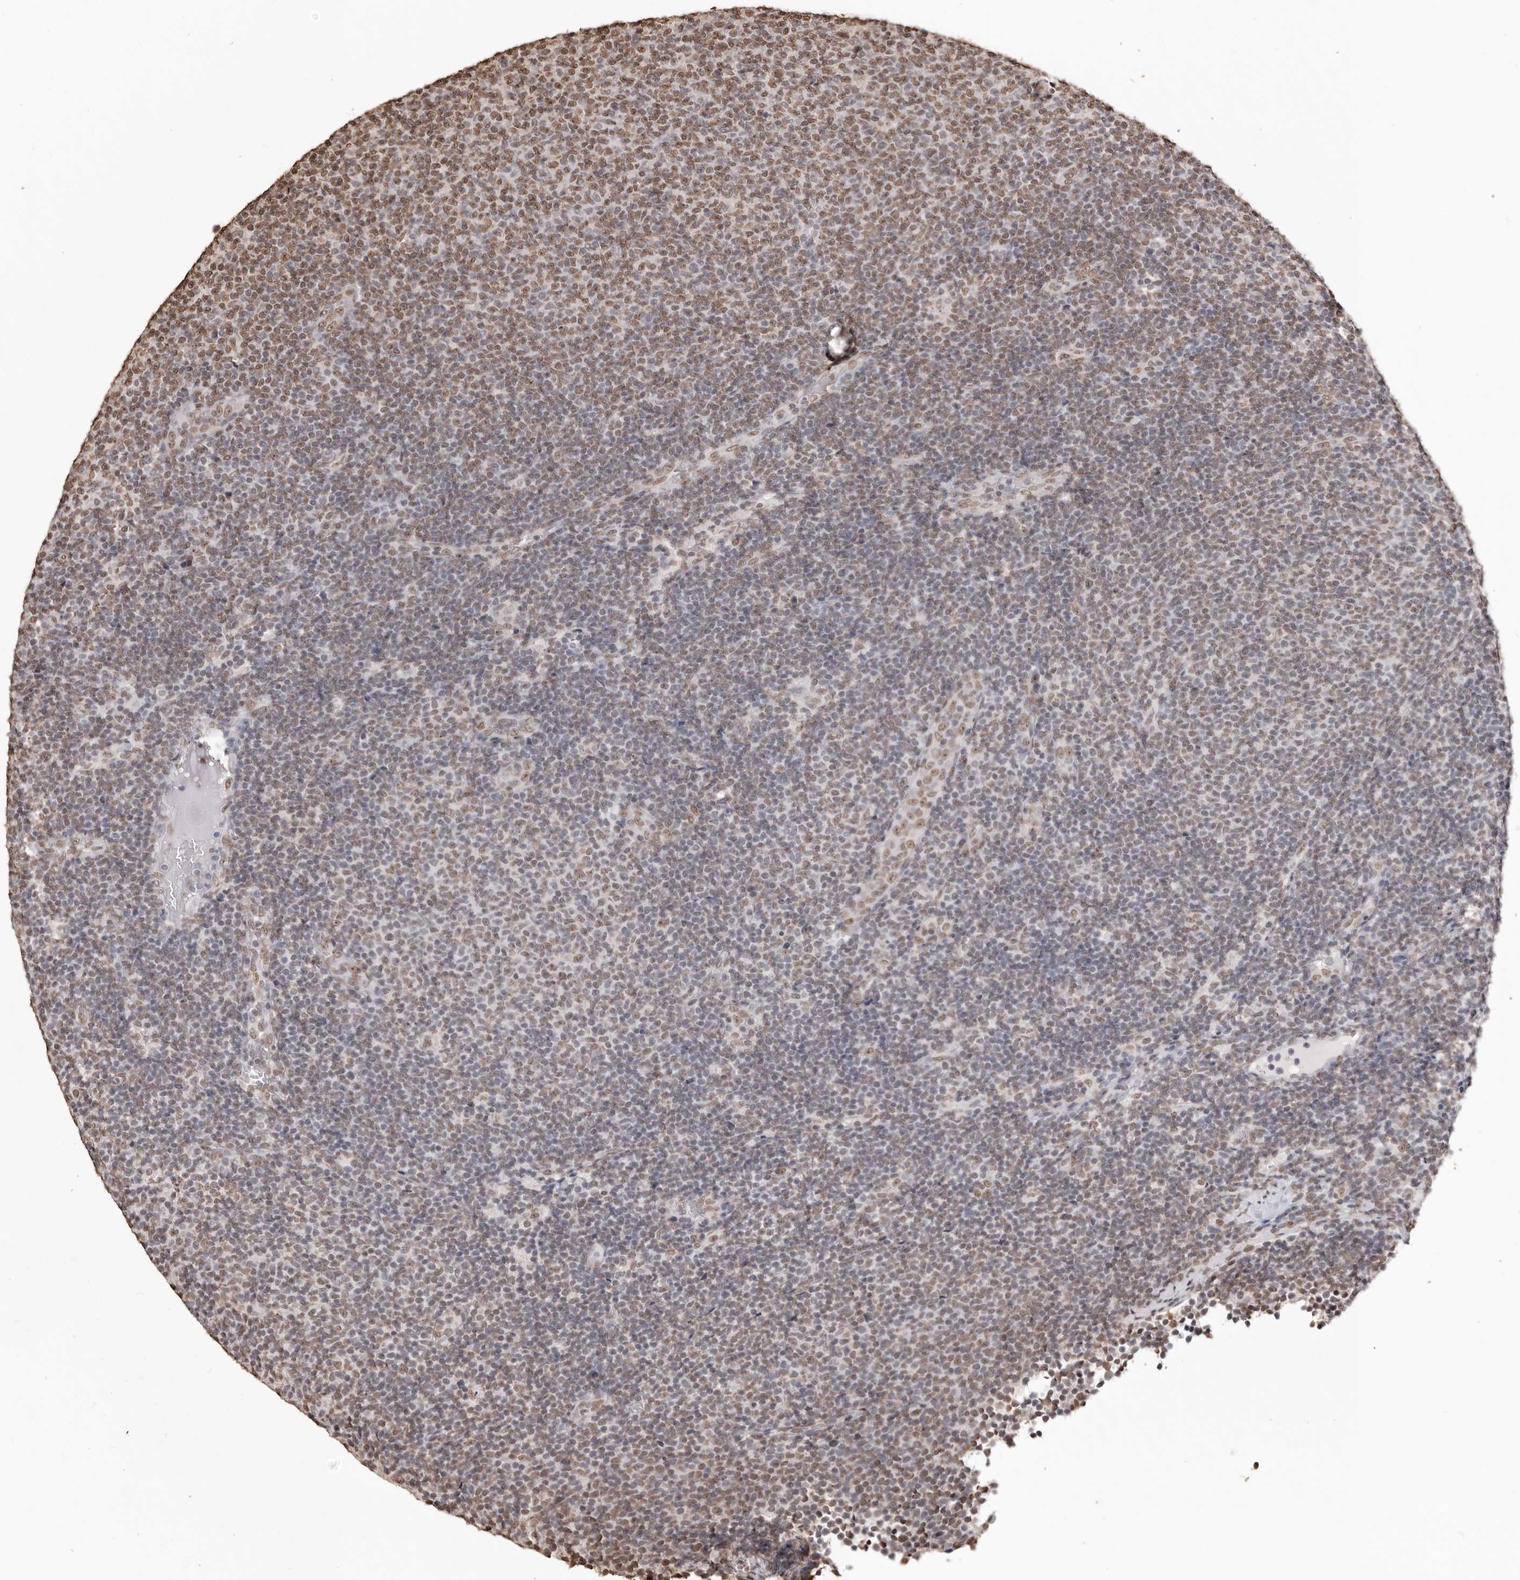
{"staining": {"intensity": "moderate", "quantity": "25%-75%", "location": "nuclear"}, "tissue": "lymphoma", "cell_type": "Tumor cells", "image_type": "cancer", "snomed": [{"axis": "morphology", "description": "Malignant lymphoma, non-Hodgkin's type, Low grade"}, {"axis": "topography", "description": "Lymph node"}], "caption": "A photomicrograph of human lymphoma stained for a protein displays moderate nuclear brown staining in tumor cells. The staining is performed using DAB (3,3'-diaminobenzidine) brown chromogen to label protein expression. The nuclei are counter-stained blue using hematoxylin.", "gene": "OLIG3", "patient": {"sex": "male", "age": 66}}